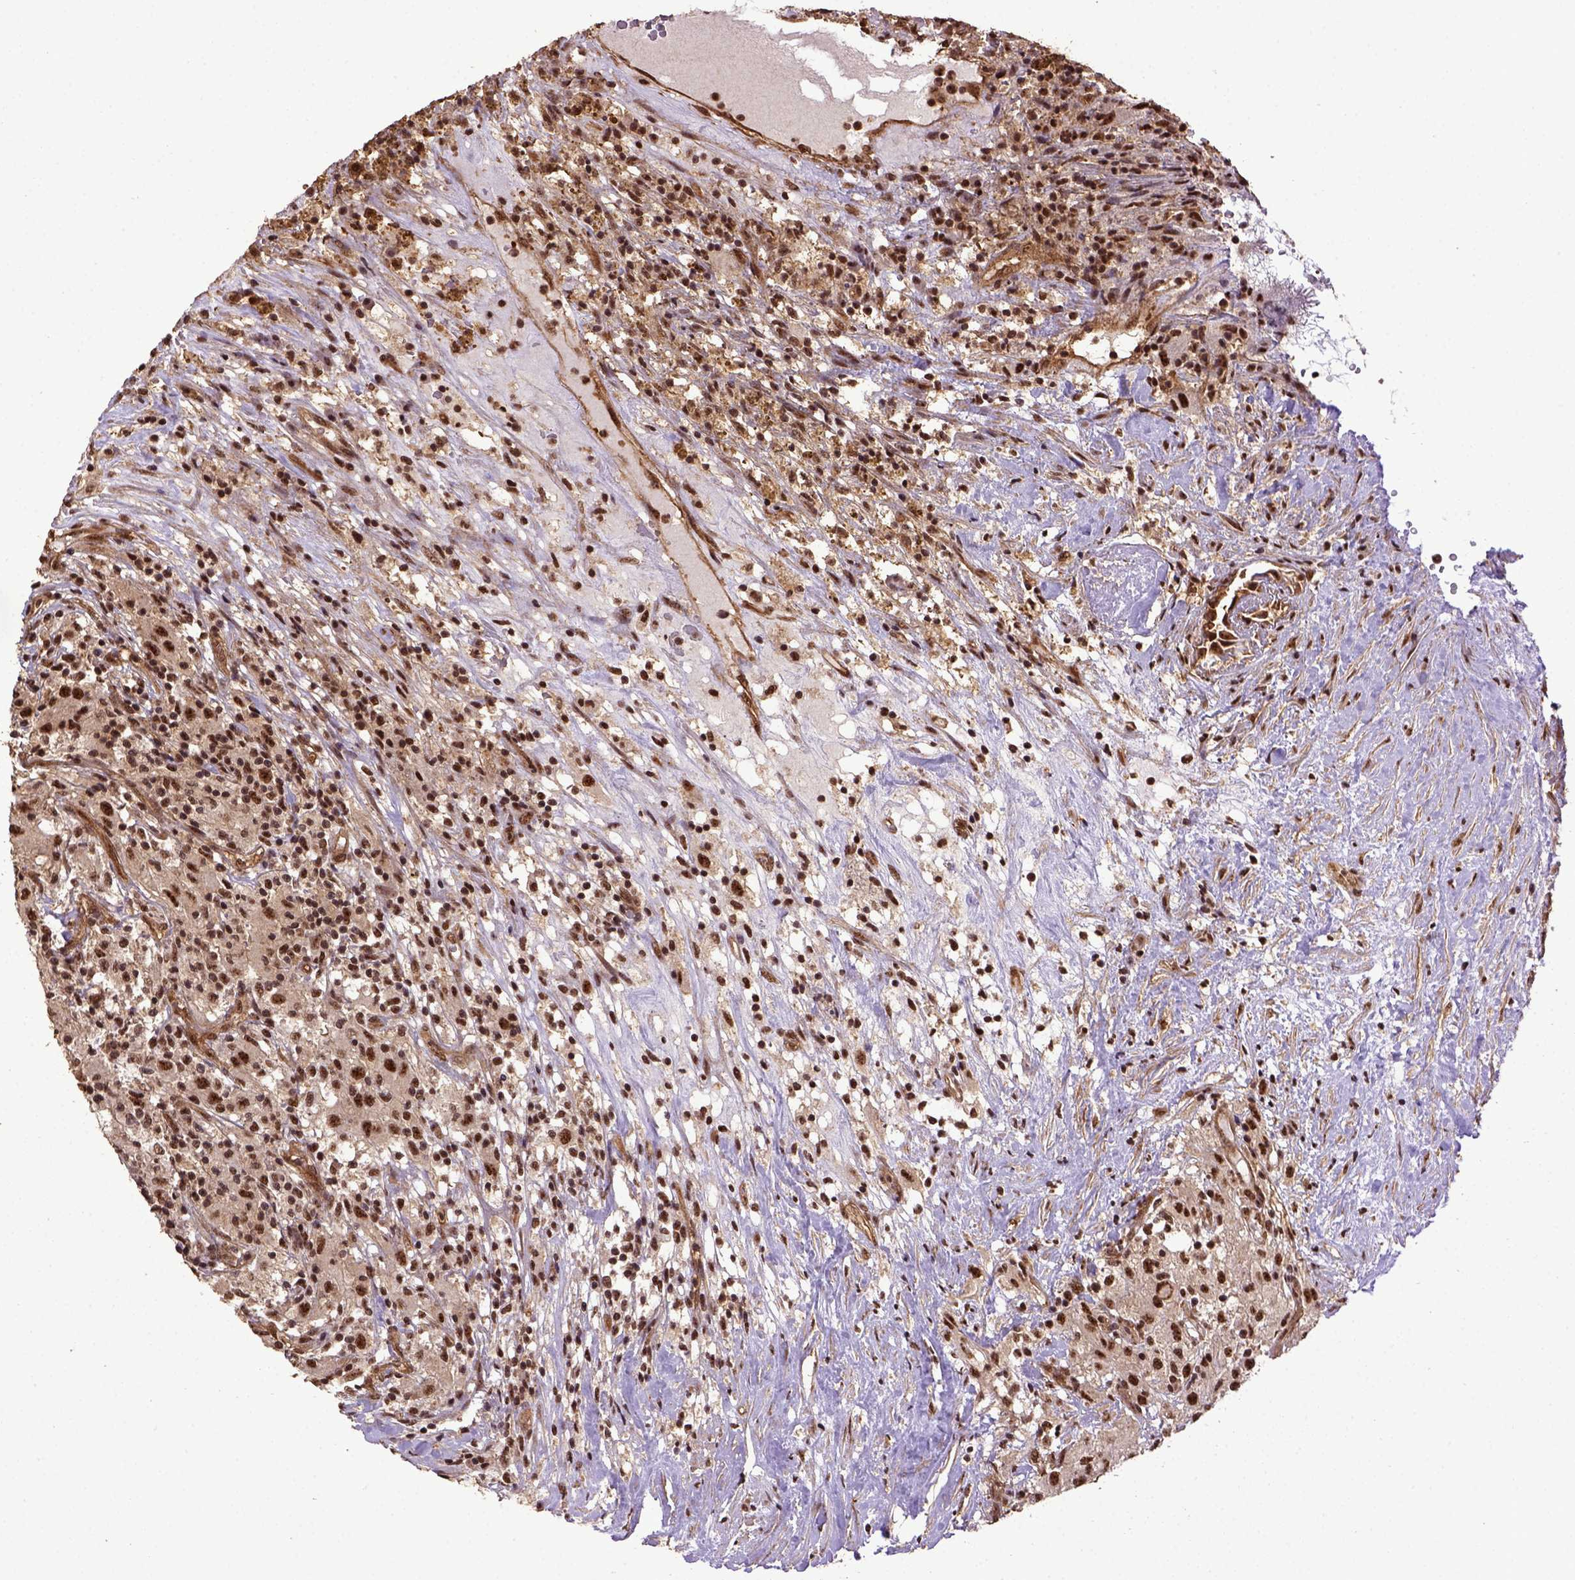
{"staining": {"intensity": "strong", "quantity": ">75%", "location": "nuclear"}, "tissue": "renal cancer", "cell_type": "Tumor cells", "image_type": "cancer", "snomed": [{"axis": "morphology", "description": "Adenocarcinoma, NOS"}, {"axis": "topography", "description": "Kidney"}], "caption": "Immunohistochemical staining of renal cancer (adenocarcinoma) demonstrates strong nuclear protein staining in about >75% of tumor cells.", "gene": "PPIG", "patient": {"sex": "female", "age": 67}}